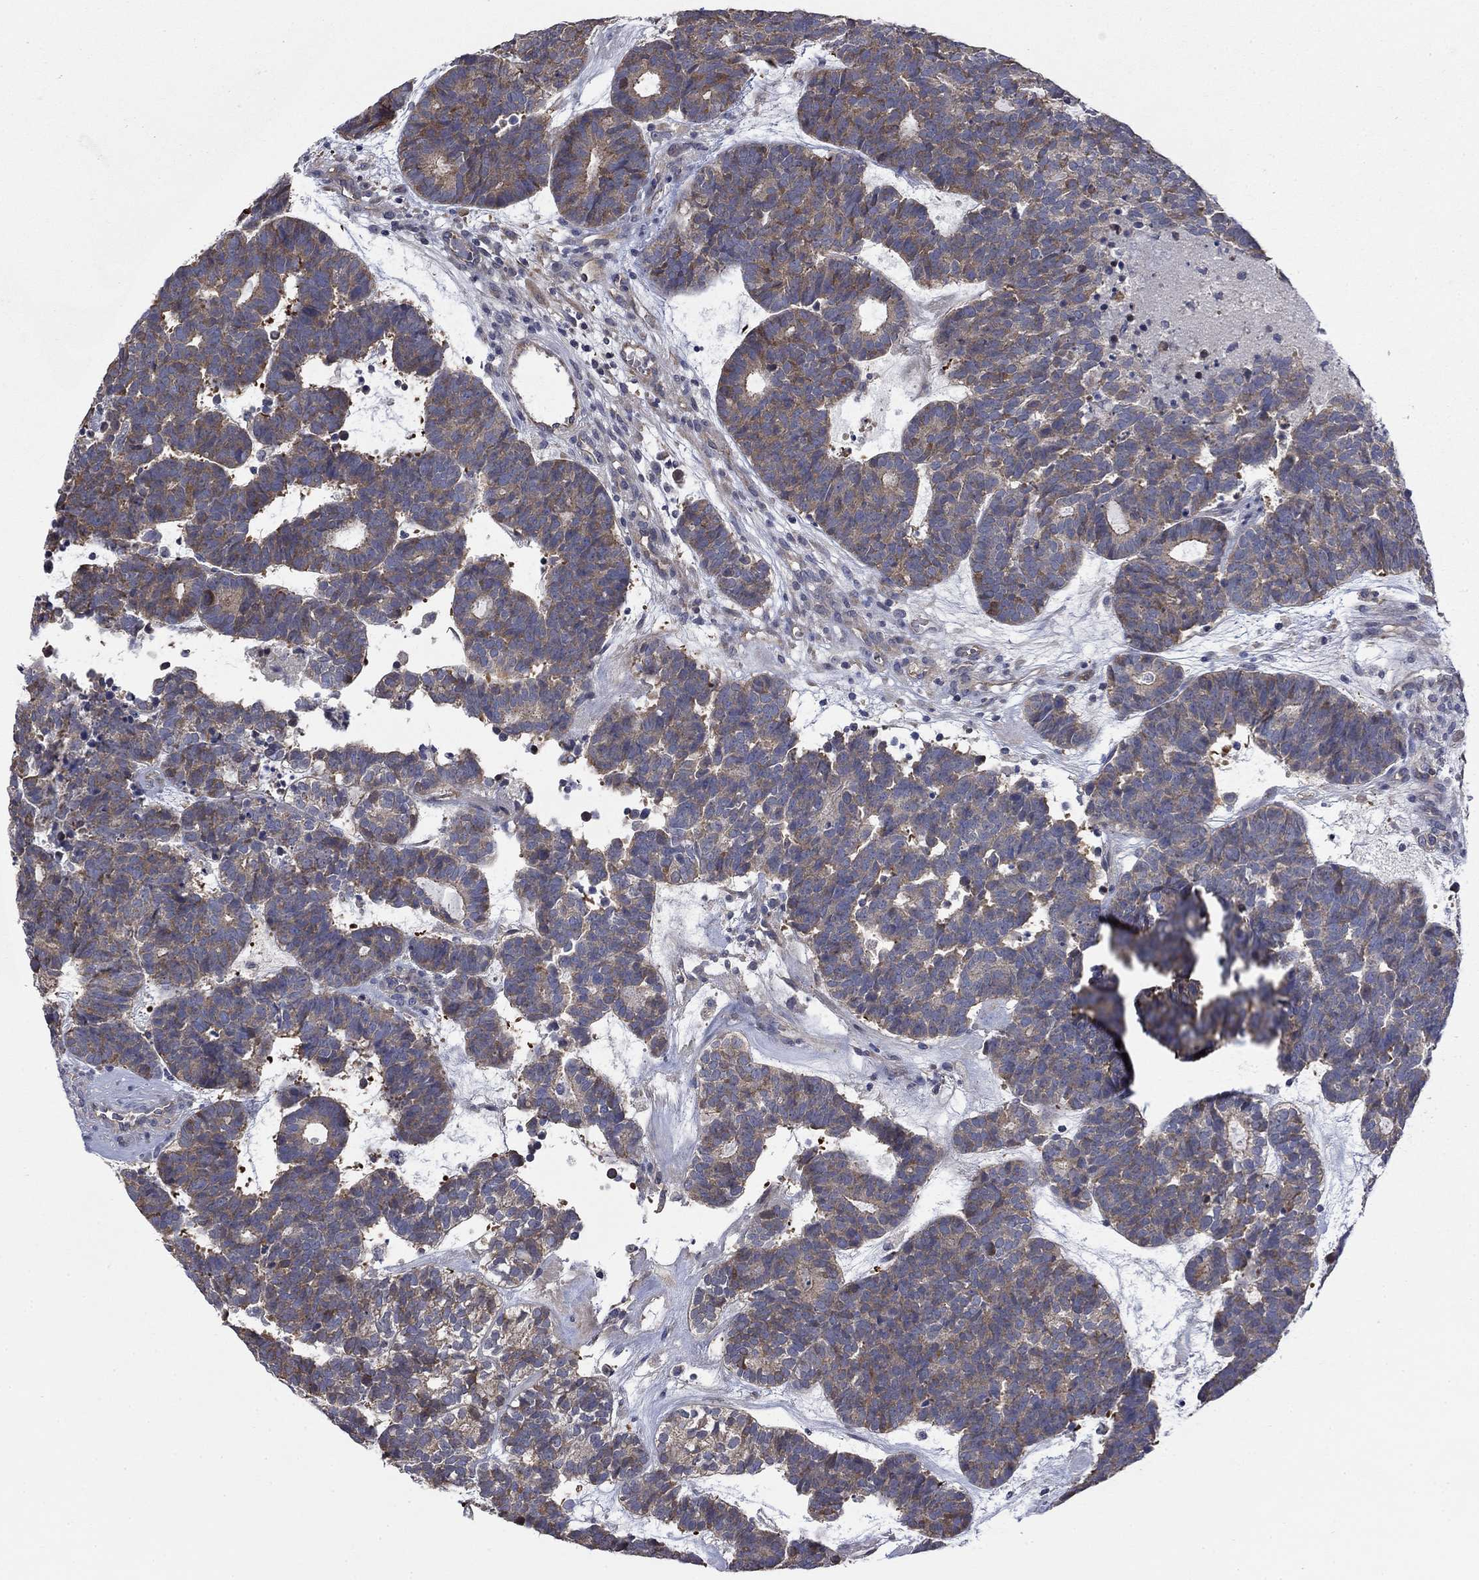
{"staining": {"intensity": "moderate", "quantity": "25%-75%", "location": "cytoplasmic/membranous"}, "tissue": "head and neck cancer", "cell_type": "Tumor cells", "image_type": "cancer", "snomed": [{"axis": "morphology", "description": "Adenocarcinoma, NOS"}, {"axis": "topography", "description": "Head-Neck"}], "caption": "IHC staining of head and neck cancer (adenocarcinoma), which shows medium levels of moderate cytoplasmic/membranous expression in about 25%-75% of tumor cells indicating moderate cytoplasmic/membranous protein positivity. The staining was performed using DAB (3,3'-diaminobenzidine) (brown) for protein detection and nuclei were counterstained in hematoxylin (blue).", "gene": "PDZD2", "patient": {"sex": "female", "age": 81}}